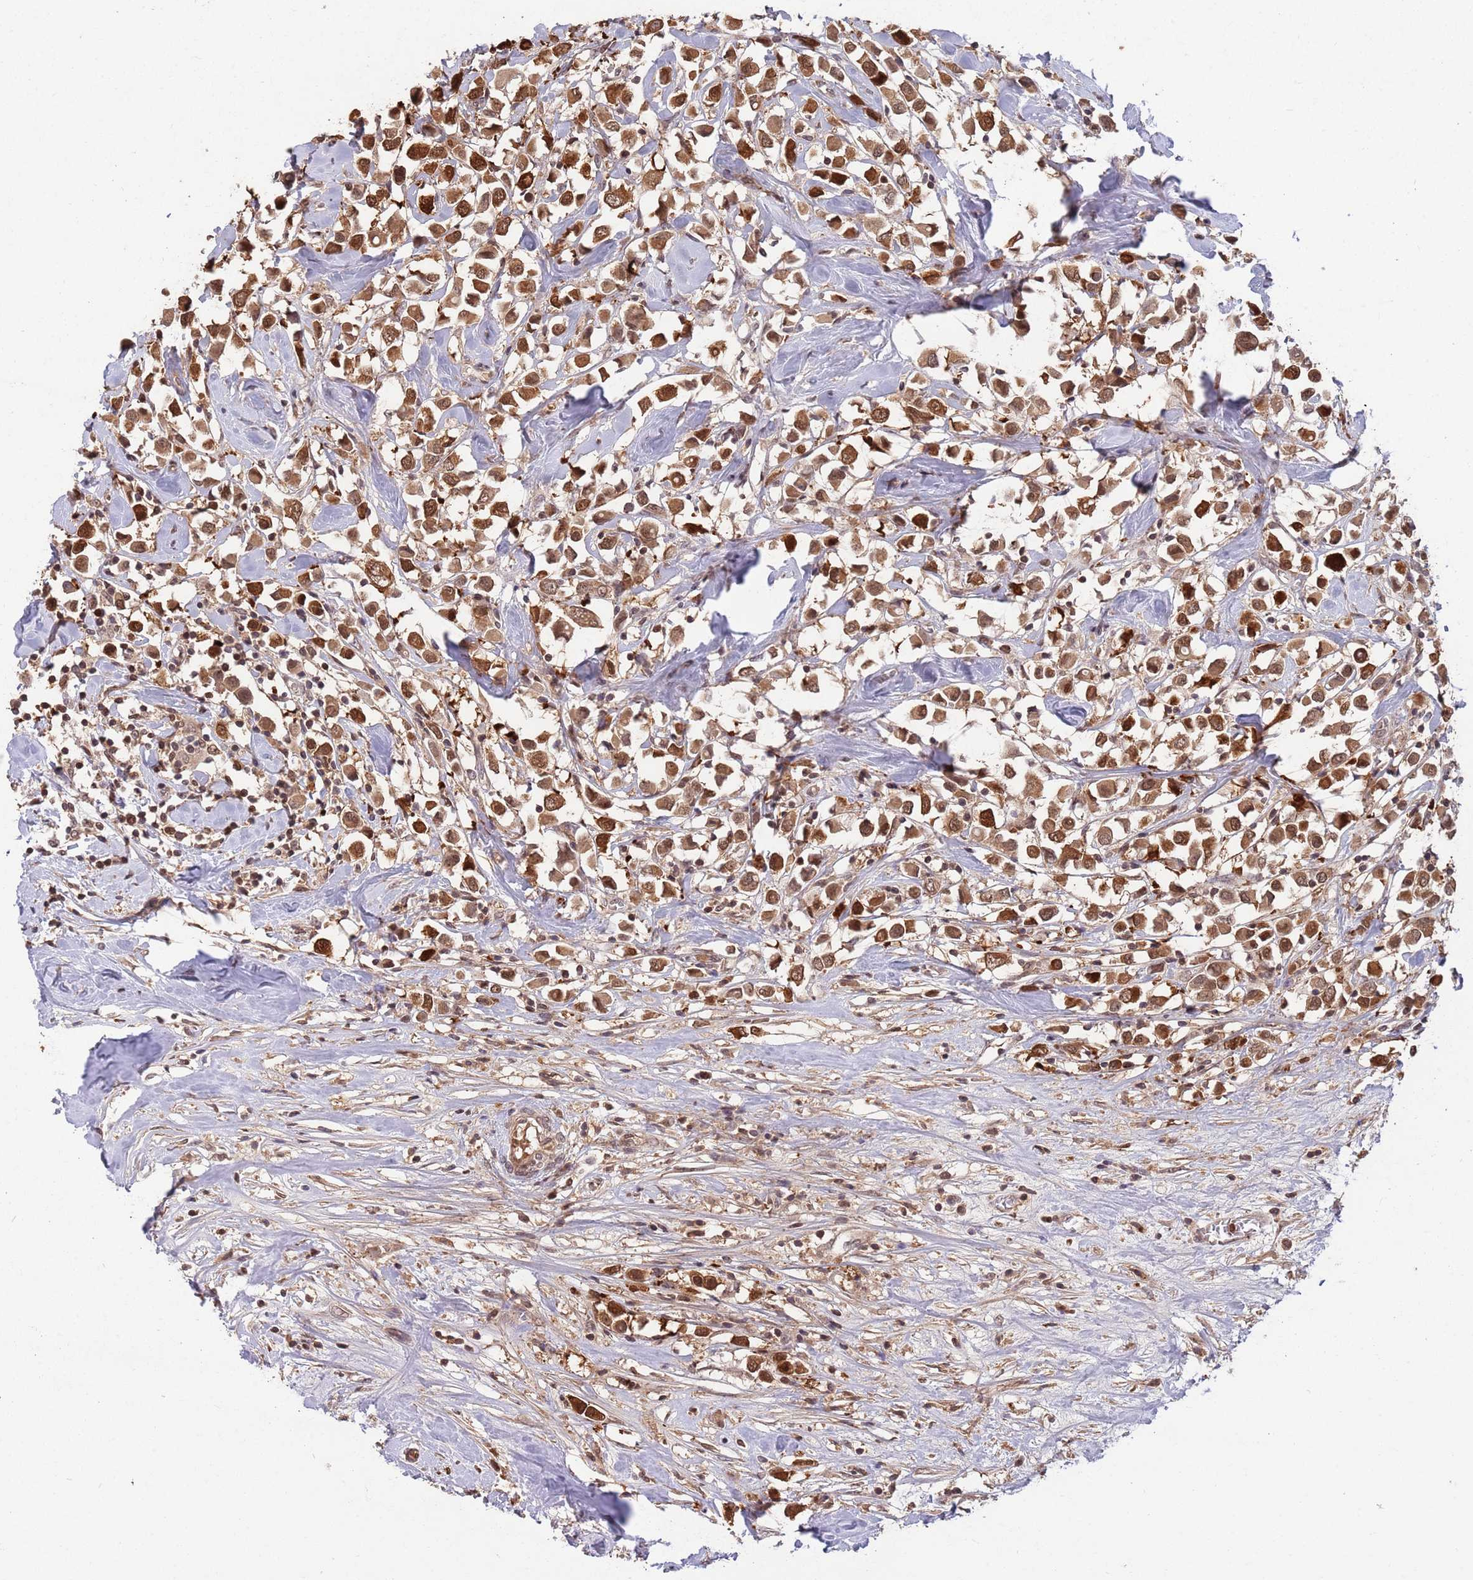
{"staining": {"intensity": "strong", "quantity": ">75%", "location": "cytoplasmic/membranous,nuclear"}, "tissue": "breast cancer", "cell_type": "Tumor cells", "image_type": "cancer", "snomed": [{"axis": "morphology", "description": "Duct carcinoma"}, {"axis": "topography", "description": "Breast"}], "caption": "Protein staining by IHC exhibits strong cytoplasmic/membranous and nuclear staining in about >75% of tumor cells in breast cancer (infiltrating ductal carcinoma).", "gene": "SALL1", "patient": {"sex": "female", "age": 61}}